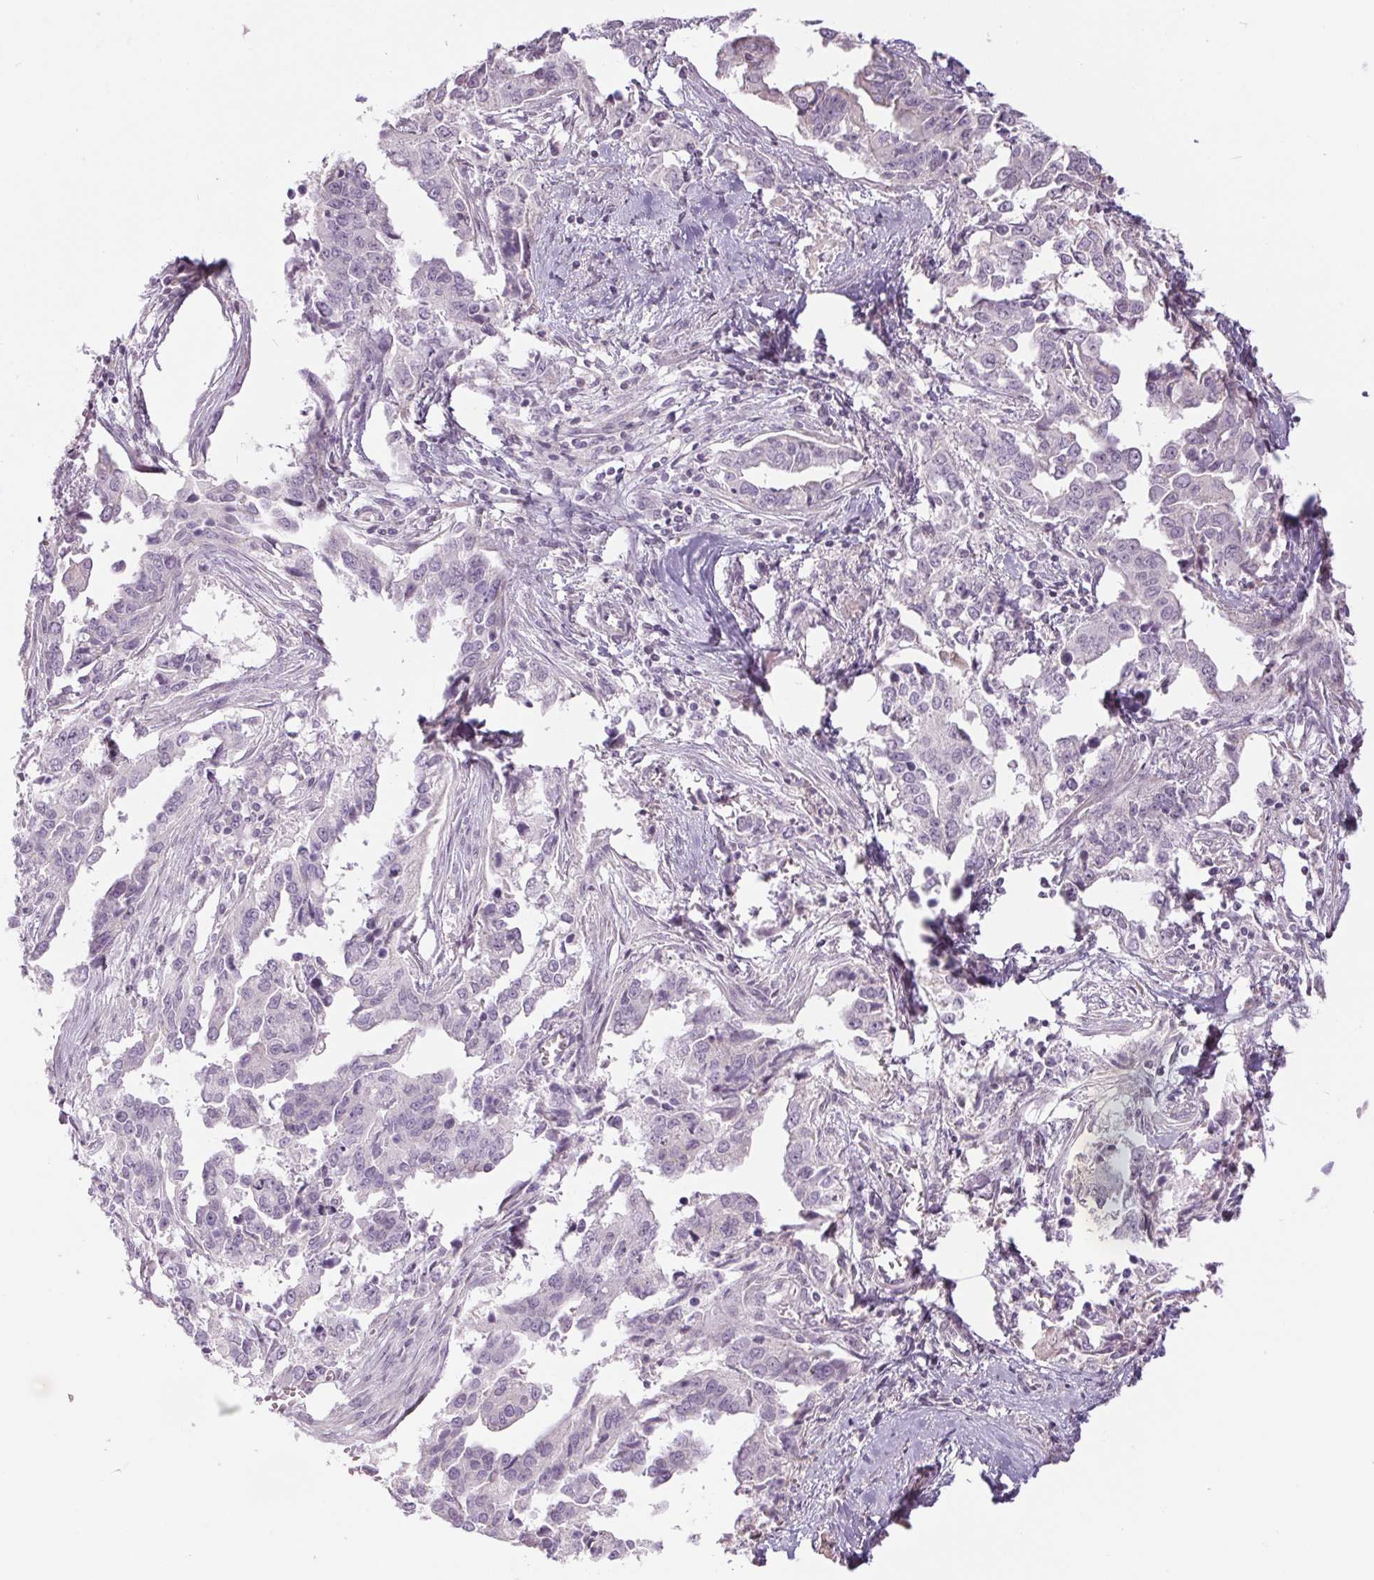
{"staining": {"intensity": "negative", "quantity": "none", "location": "none"}, "tissue": "ovarian cancer", "cell_type": "Tumor cells", "image_type": "cancer", "snomed": [{"axis": "morphology", "description": "Cystadenocarcinoma, serous, NOS"}, {"axis": "topography", "description": "Ovary"}], "caption": "Protein analysis of ovarian cancer shows no significant positivity in tumor cells. (Immunohistochemistry (ihc), brightfield microscopy, high magnification).", "gene": "CTCFL", "patient": {"sex": "female", "age": 75}}